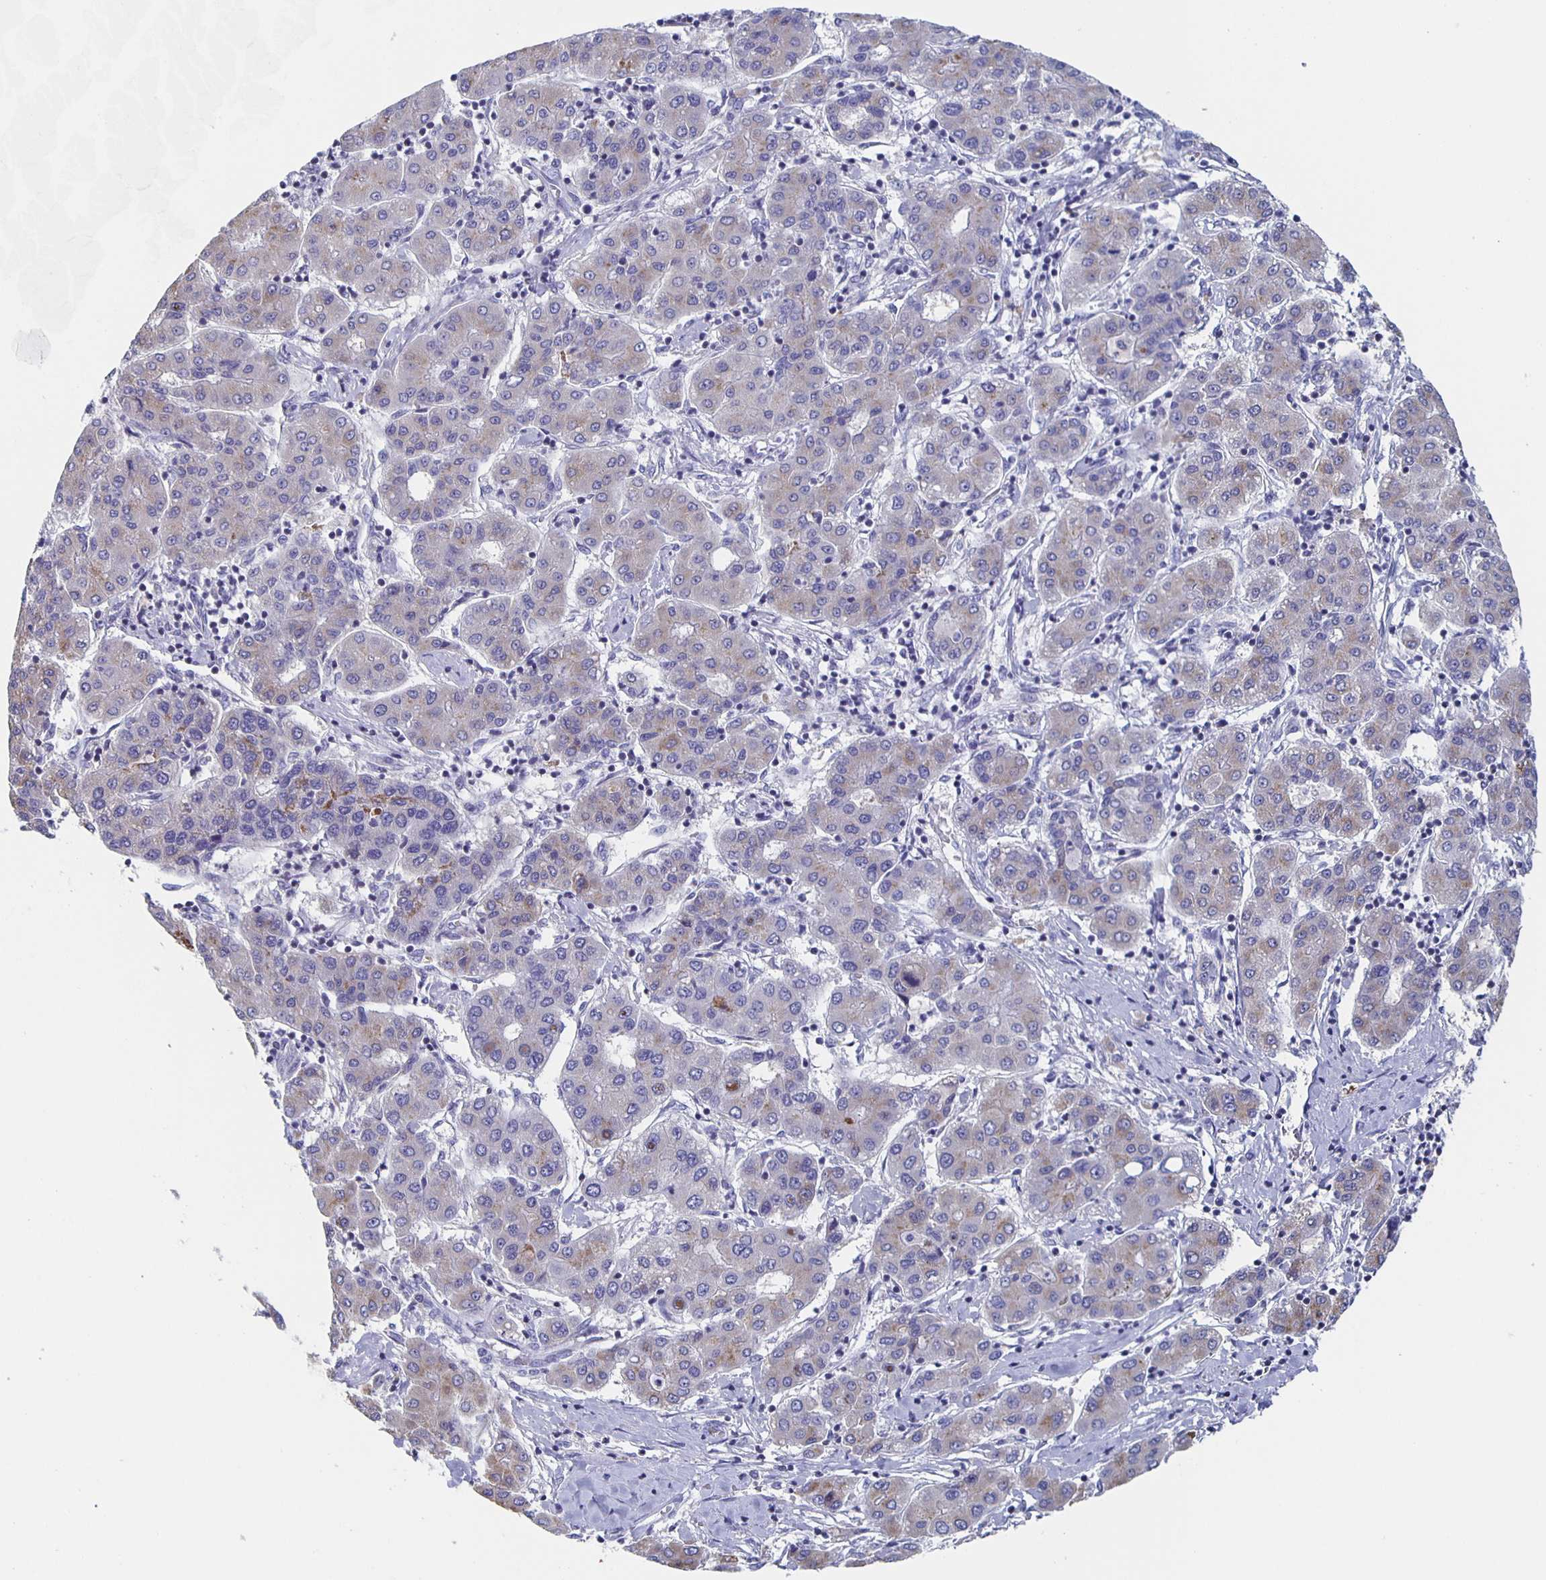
{"staining": {"intensity": "weak", "quantity": "<25%", "location": "cytoplasmic/membranous"}, "tissue": "liver cancer", "cell_type": "Tumor cells", "image_type": "cancer", "snomed": [{"axis": "morphology", "description": "Carcinoma, Hepatocellular, NOS"}, {"axis": "topography", "description": "Liver"}], "caption": "Tumor cells show no significant staining in liver cancer.", "gene": "FGA", "patient": {"sex": "male", "age": 65}}